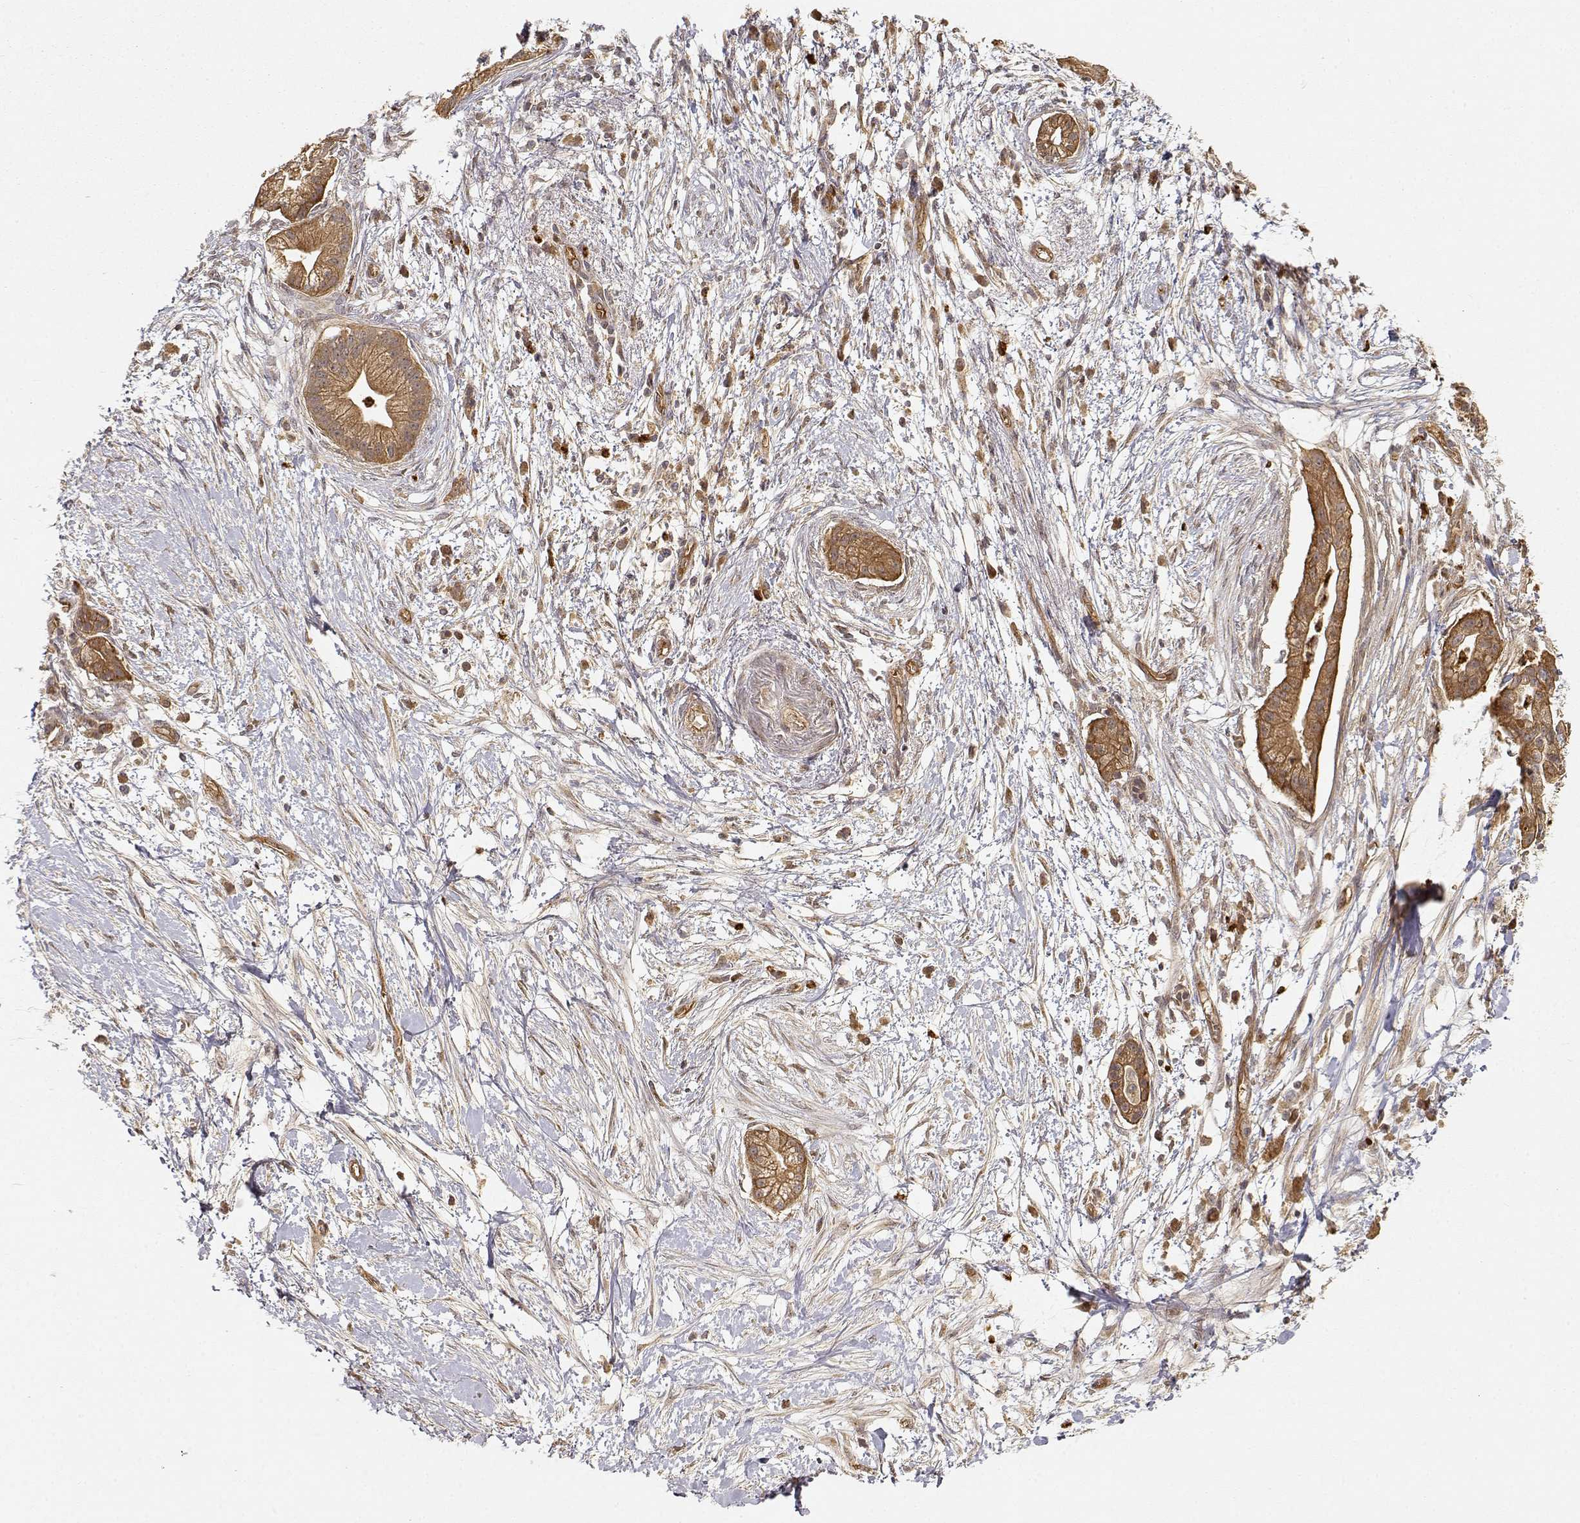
{"staining": {"intensity": "moderate", "quantity": ">75%", "location": "cytoplasmic/membranous"}, "tissue": "pancreatic cancer", "cell_type": "Tumor cells", "image_type": "cancer", "snomed": [{"axis": "morphology", "description": "Normal tissue, NOS"}, {"axis": "morphology", "description": "Adenocarcinoma, NOS"}, {"axis": "topography", "description": "Lymph node"}, {"axis": "topography", "description": "Pancreas"}], "caption": "Pancreatic cancer tissue exhibits moderate cytoplasmic/membranous expression in about >75% of tumor cells", "gene": "CDK5RAP2", "patient": {"sex": "female", "age": 58}}